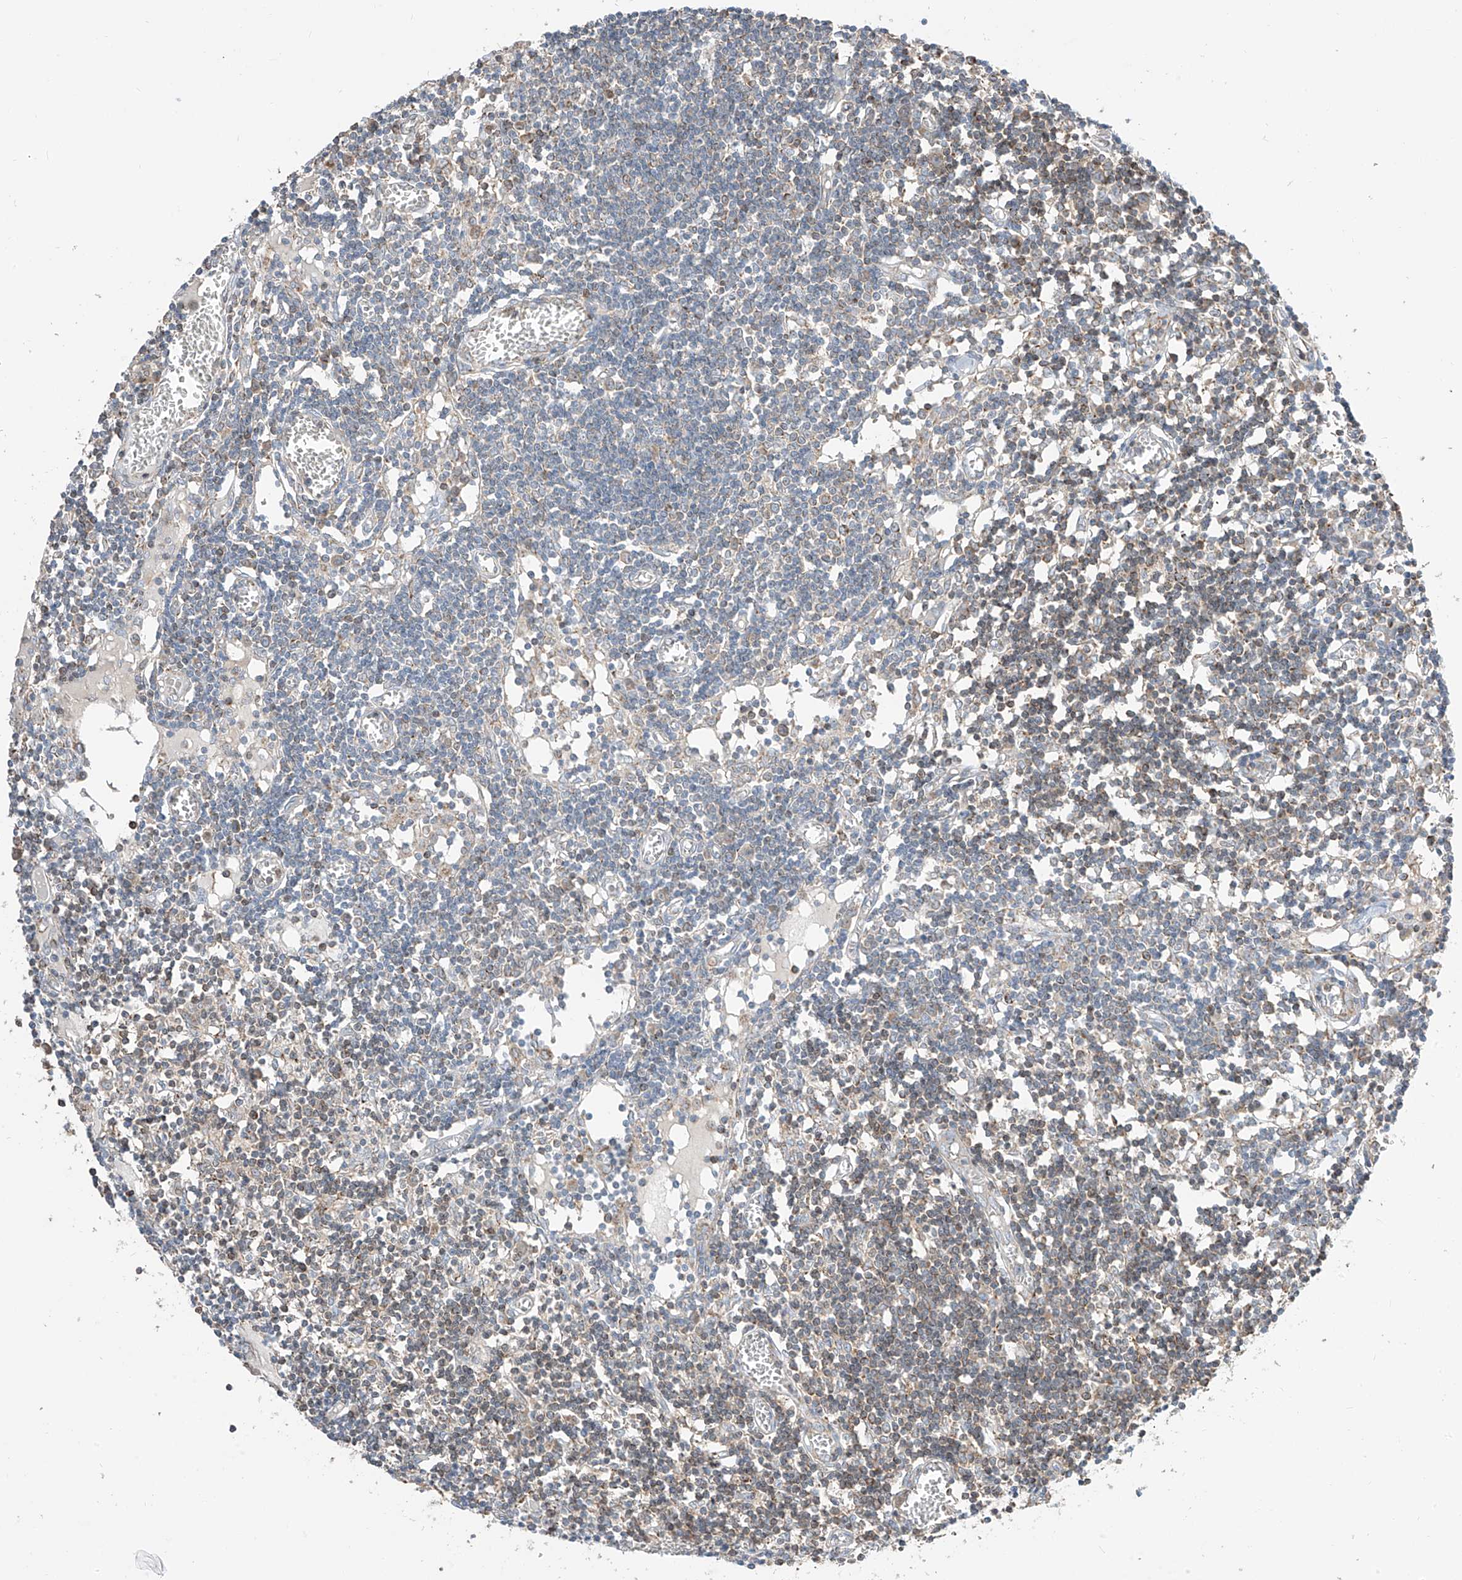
{"staining": {"intensity": "moderate", "quantity": "<25%", "location": "cytoplasmic/membranous"}, "tissue": "lymph node", "cell_type": "Germinal center cells", "image_type": "normal", "snomed": [{"axis": "morphology", "description": "Normal tissue, NOS"}, {"axis": "topography", "description": "Lymph node"}], "caption": "Protein expression analysis of normal human lymph node reveals moderate cytoplasmic/membranous expression in approximately <25% of germinal center cells. Using DAB (brown) and hematoxylin (blue) stains, captured at high magnification using brightfield microscopy.", "gene": "ETHE1", "patient": {"sex": "female", "age": 11}}